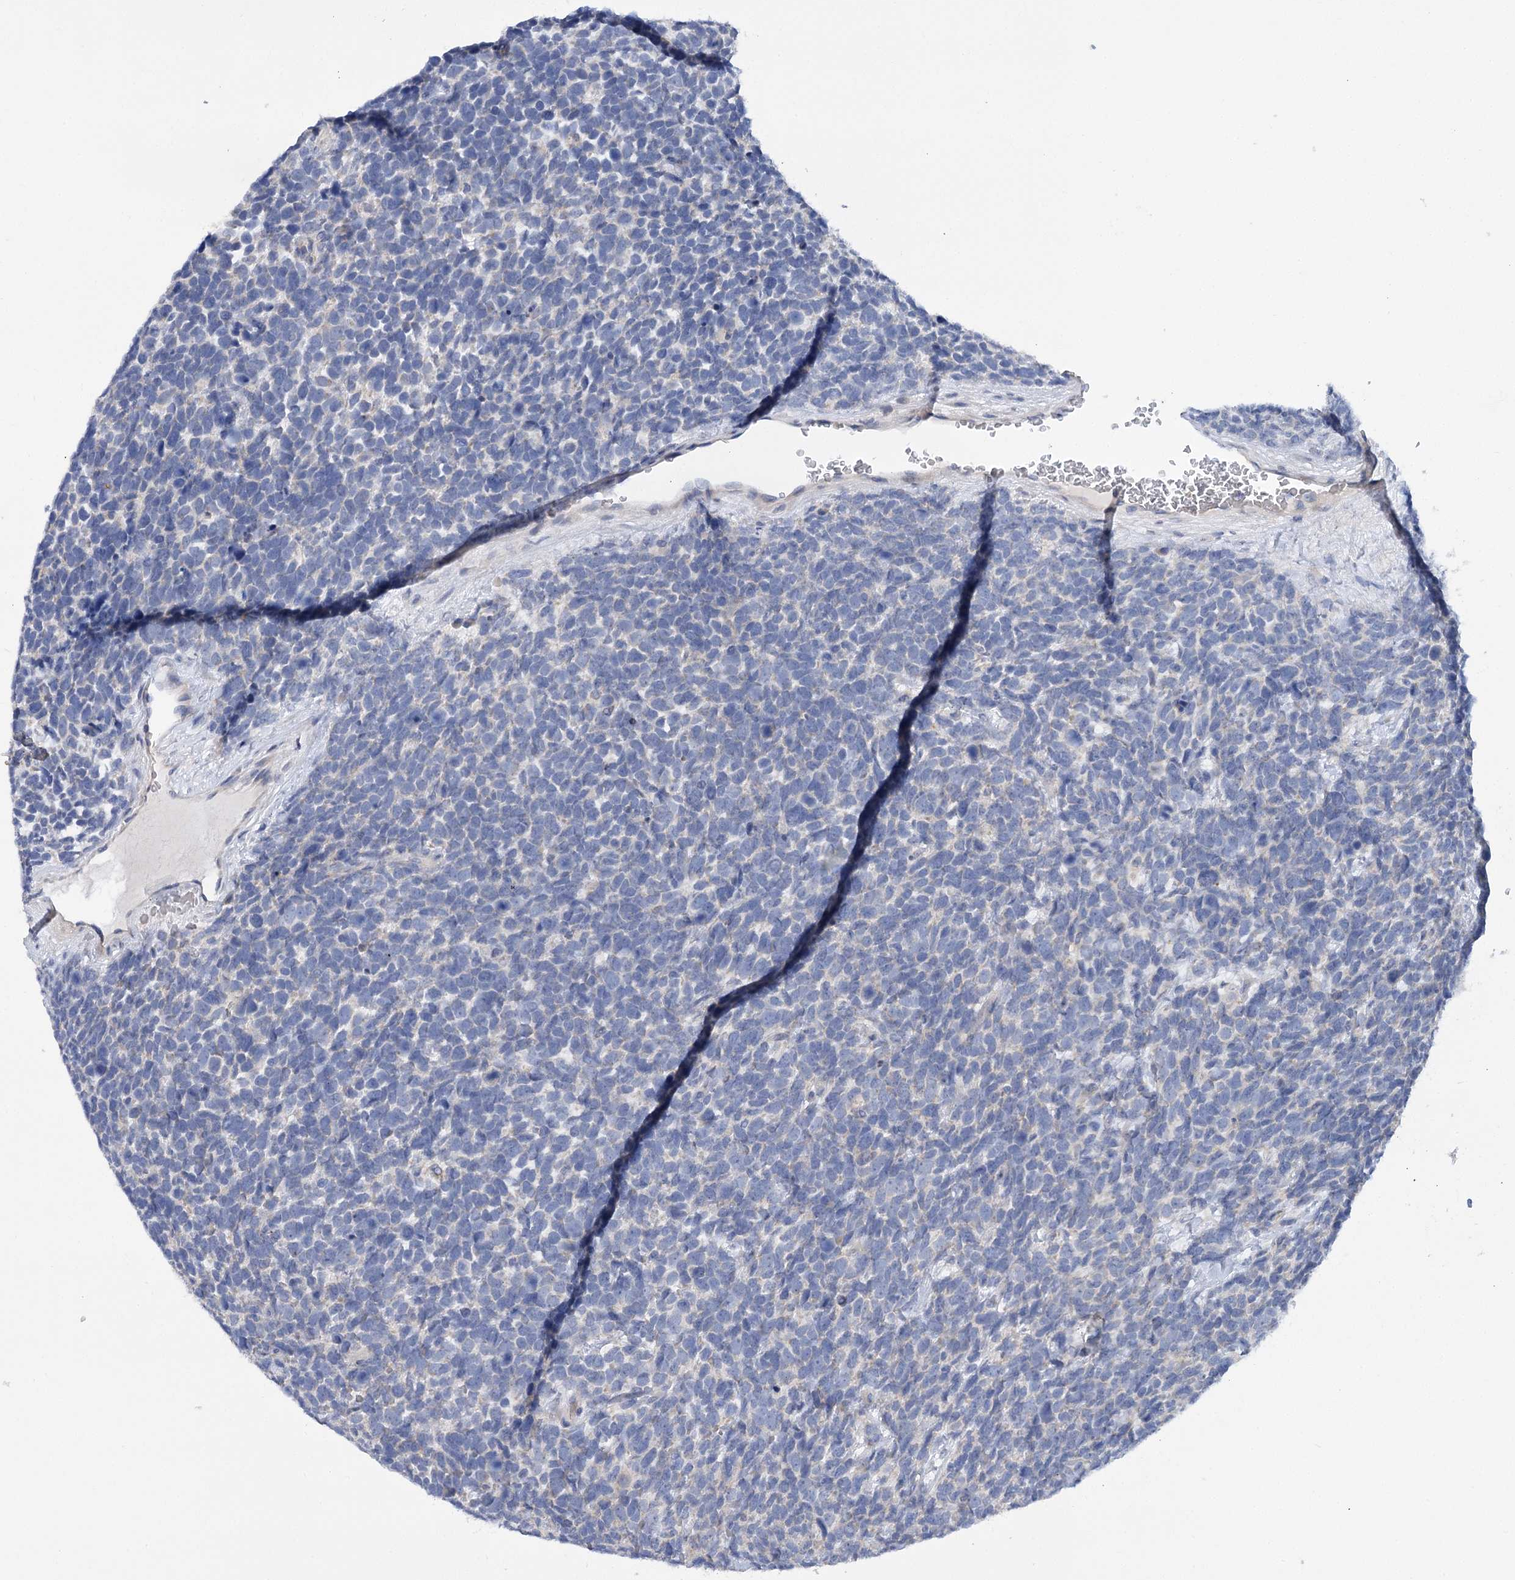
{"staining": {"intensity": "negative", "quantity": "none", "location": "none"}, "tissue": "urothelial cancer", "cell_type": "Tumor cells", "image_type": "cancer", "snomed": [{"axis": "morphology", "description": "Urothelial carcinoma, High grade"}, {"axis": "topography", "description": "Urinary bladder"}], "caption": "Immunohistochemical staining of human urothelial carcinoma (high-grade) exhibits no significant positivity in tumor cells.", "gene": "DCUN1D1", "patient": {"sex": "female", "age": 82}}